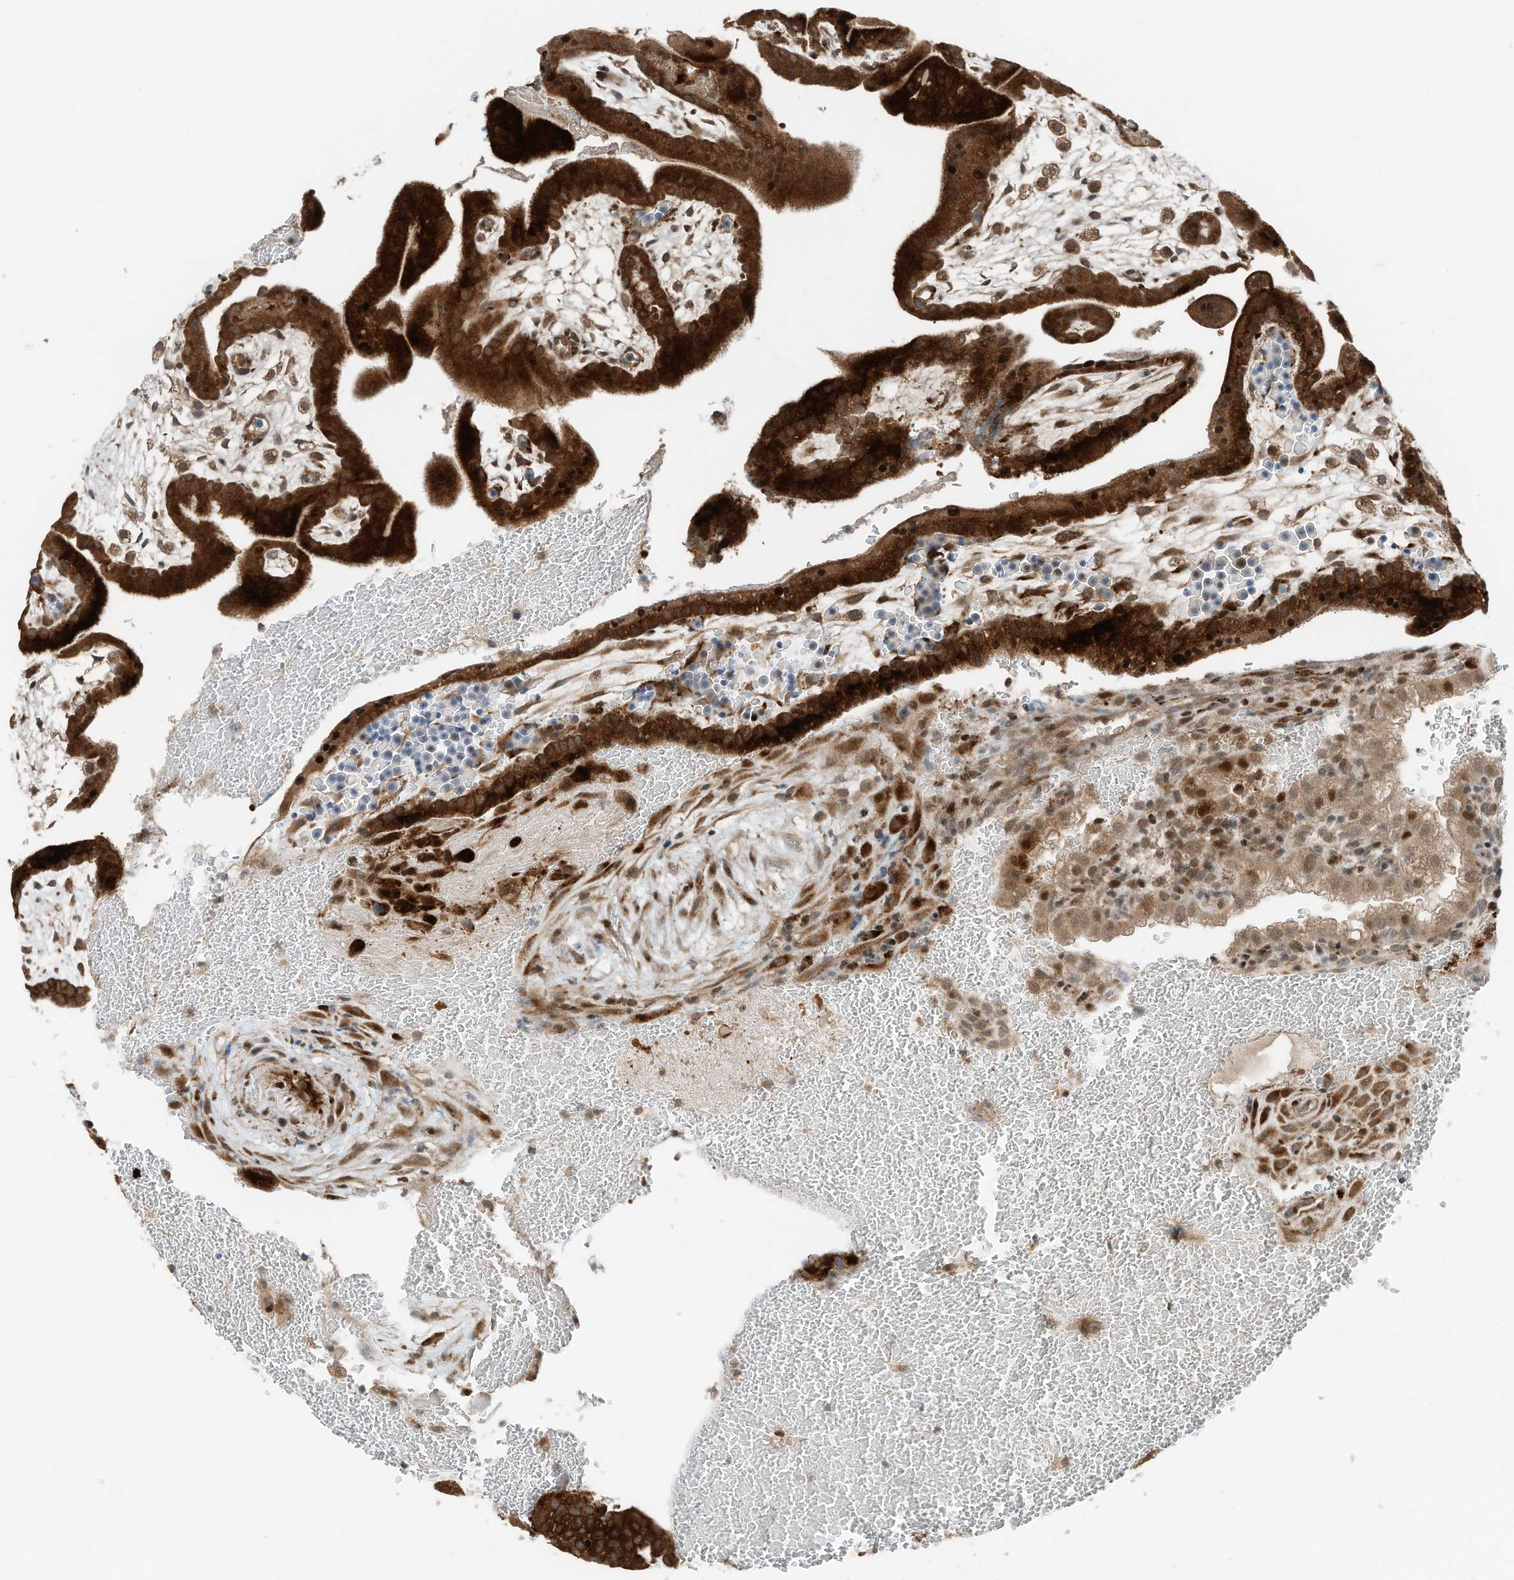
{"staining": {"intensity": "strong", "quantity": ">75%", "location": "cytoplasmic/membranous"}, "tissue": "placenta", "cell_type": "Decidual cells", "image_type": "normal", "snomed": [{"axis": "morphology", "description": "Normal tissue, NOS"}, {"axis": "topography", "description": "Placenta"}], "caption": "The histopathology image displays immunohistochemical staining of unremarkable placenta. There is strong cytoplasmic/membranous staining is appreciated in about >75% of decidual cells.", "gene": "RMND1", "patient": {"sex": "female", "age": 35}}